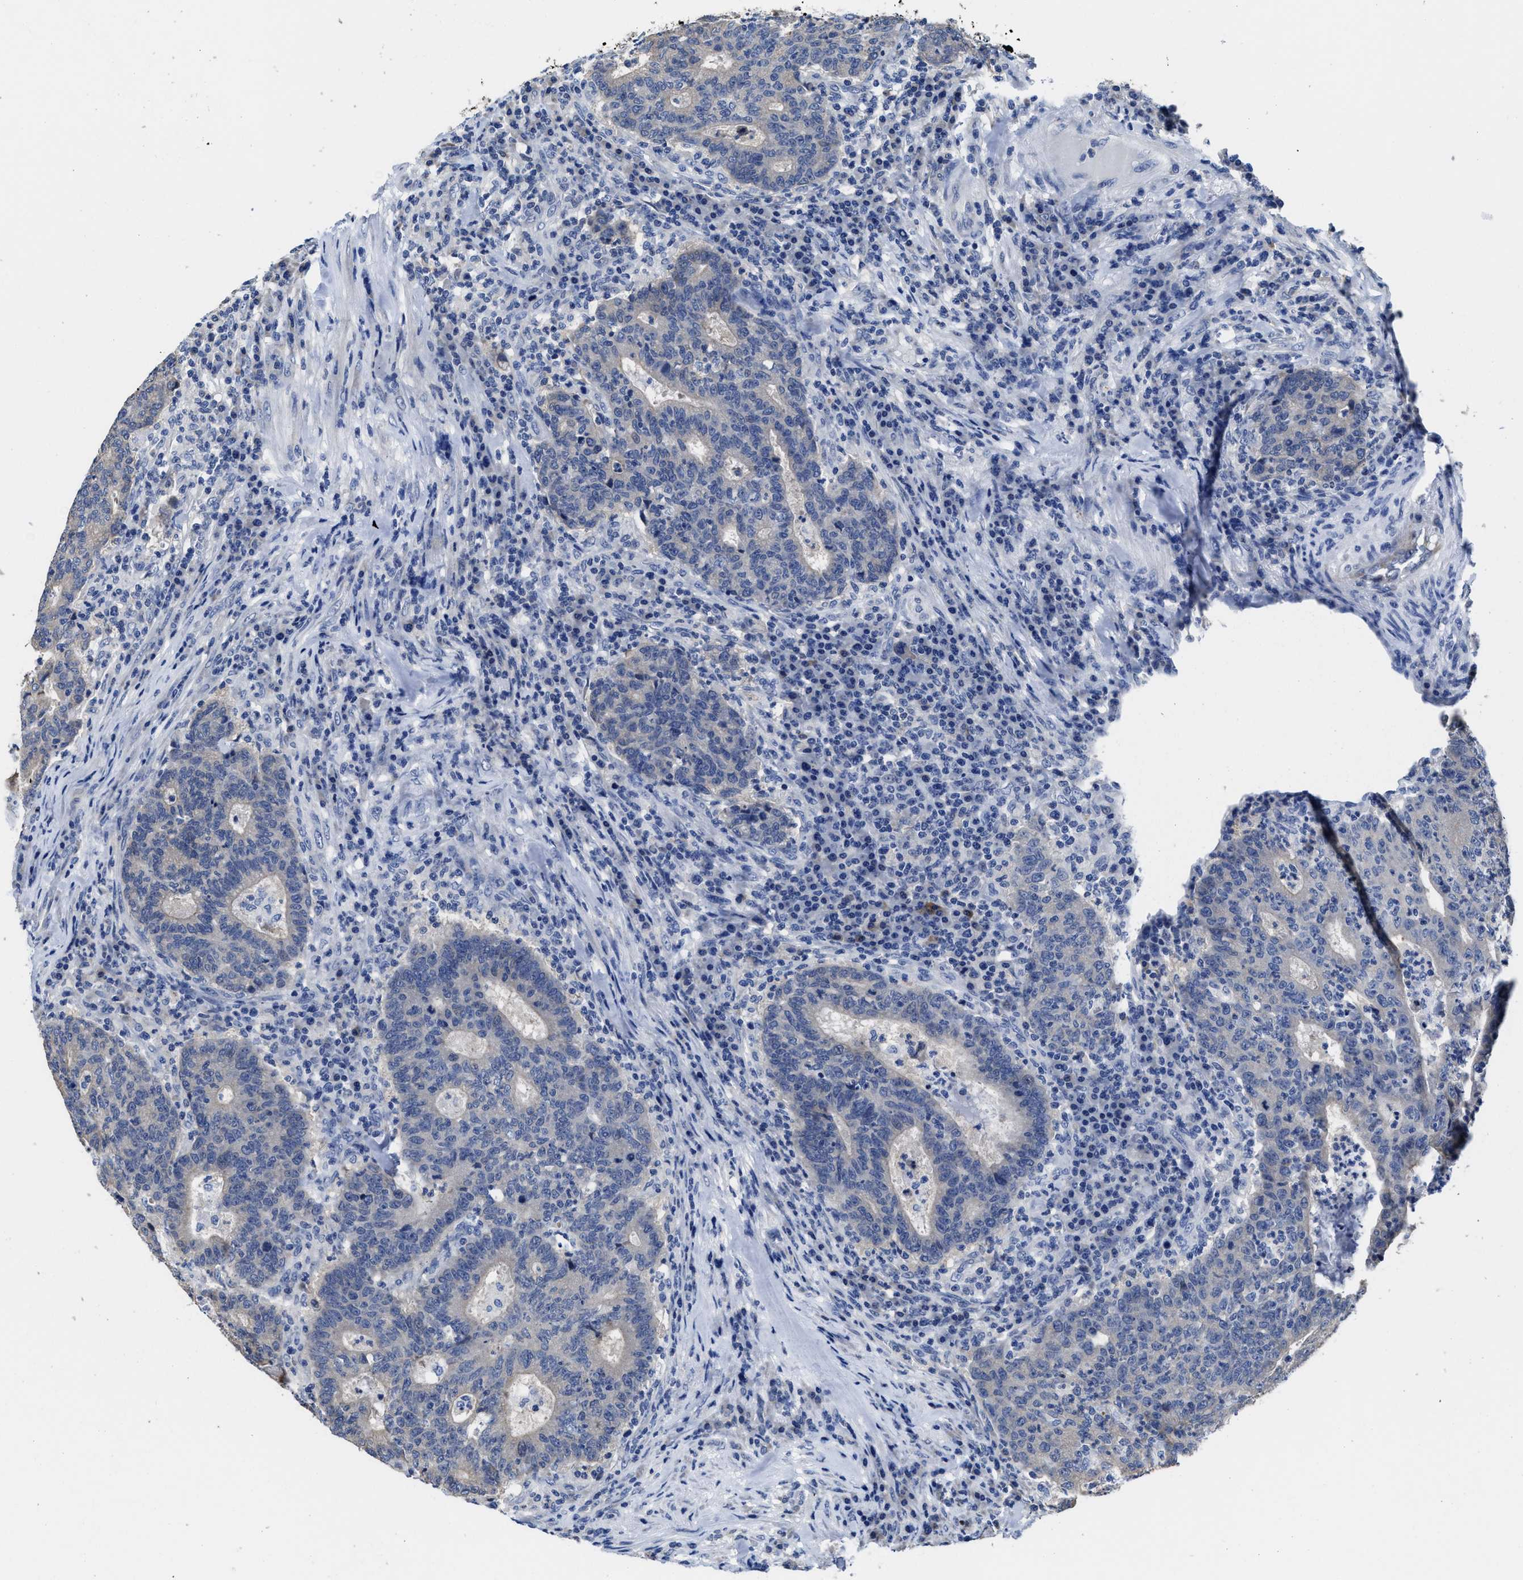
{"staining": {"intensity": "negative", "quantity": "none", "location": "none"}, "tissue": "colorectal cancer", "cell_type": "Tumor cells", "image_type": "cancer", "snomed": [{"axis": "morphology", "description": "Adenocarcinoma, NOS"}, {"axis": "topography", "description": "Colon"}], "caption": "IHC of human colorectal adenocarcinoma reveals no expression in tumor cells.", "gene": "HOOK1", "patient": {"sex": "female", "age": 75}}